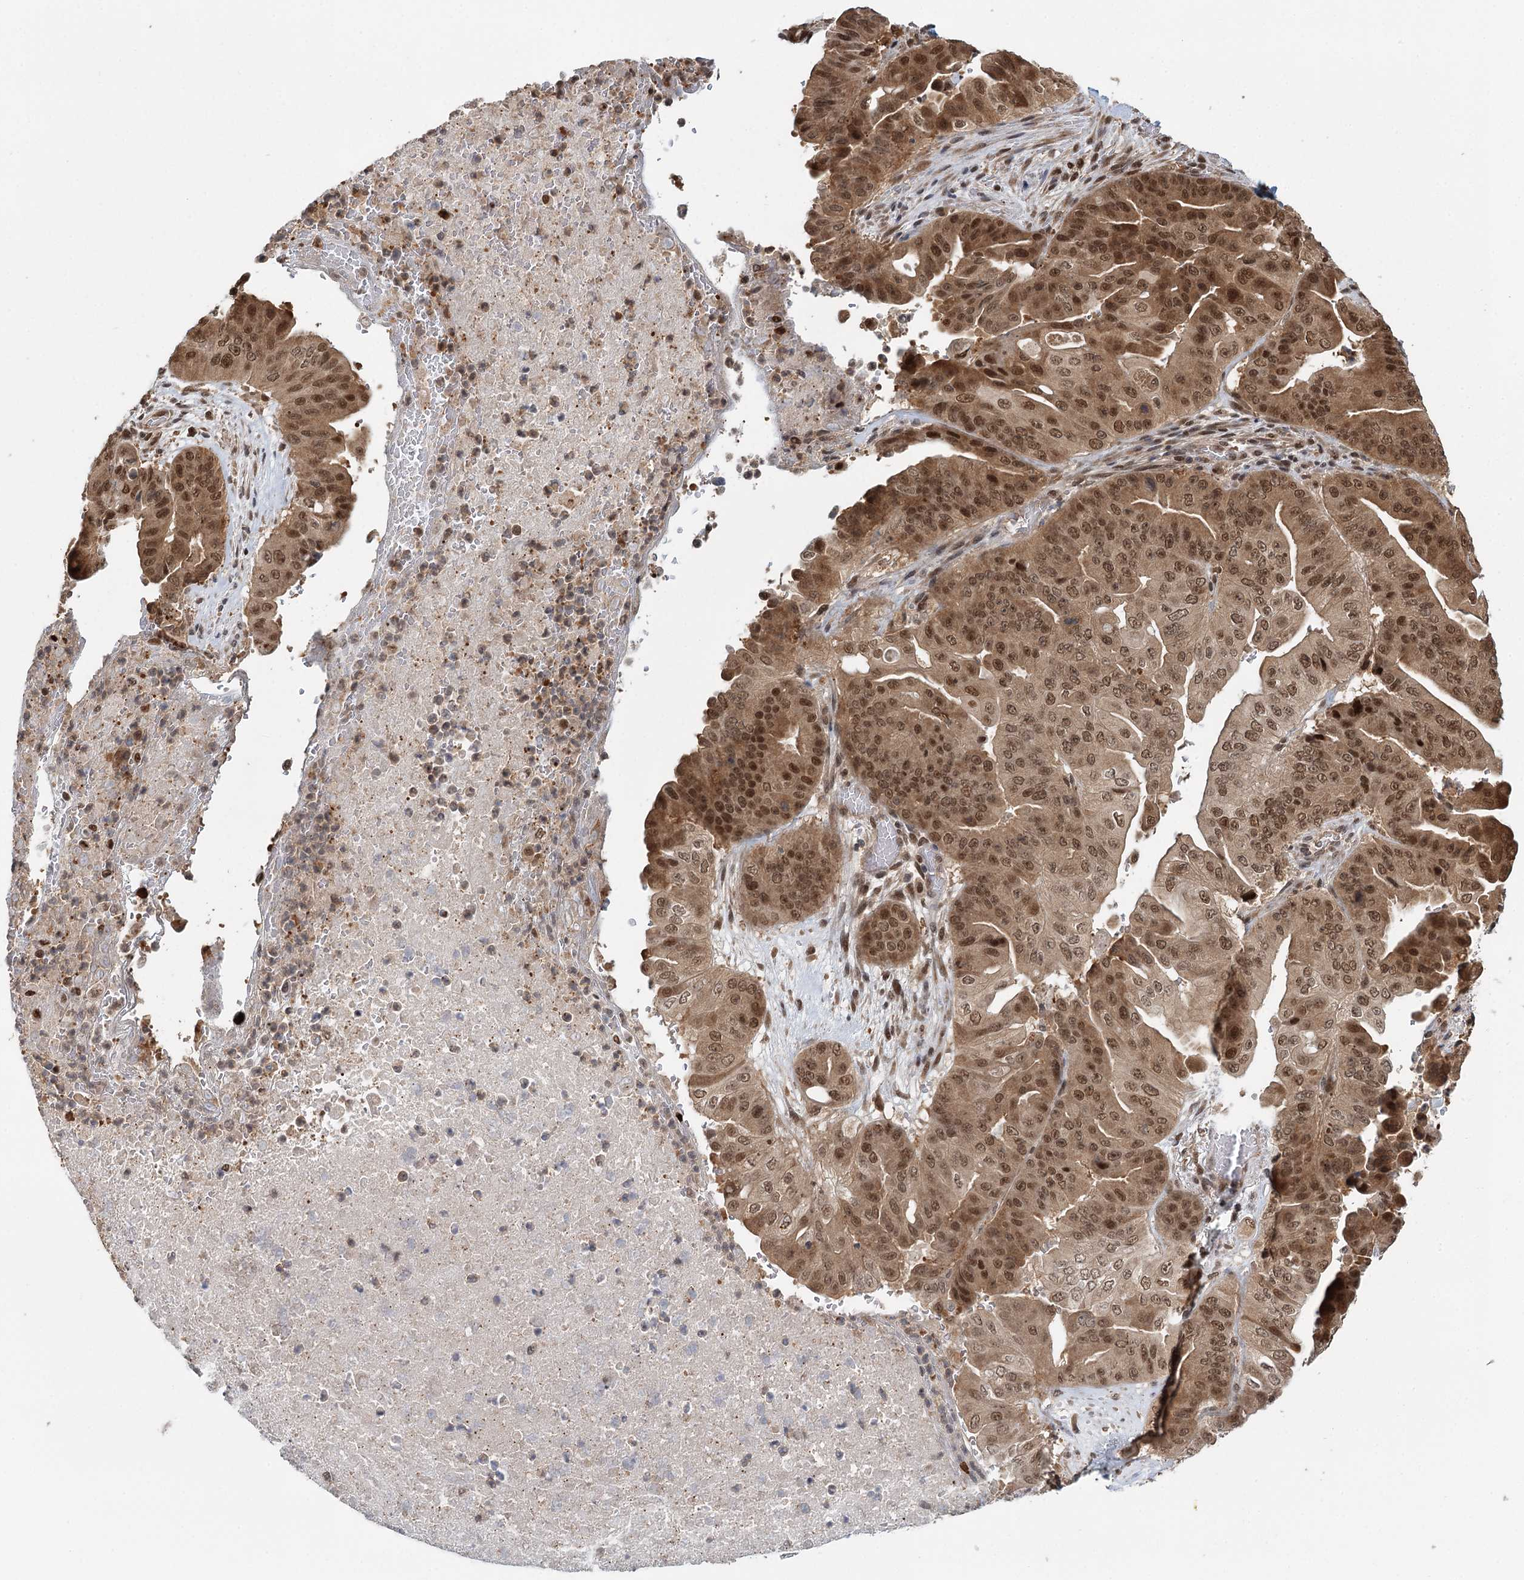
{"staining": {"intensity": "moderate", "quantity": ">75%", "location": "cytoplasmic/membranous,nuclear"}, "tissue": "pancreatic cancer", "cell_type": "Tumor cells", "image_type": "cancer", "snomed": [{"axis": "morphology", "description": "Adenocarcinoma, NOS"}, {"axis": "topography", "description": "Pancreas"}], "caption": "This micrograph displays IHC staining of human pancreatic cancer (adenocarcinoma), with medium moderate cytoplasmic/membranous and nuclear staining in about >75% of tumor cells.", "gene": "N6AMT1", "patient": {"sex": "female", "age": 77}}